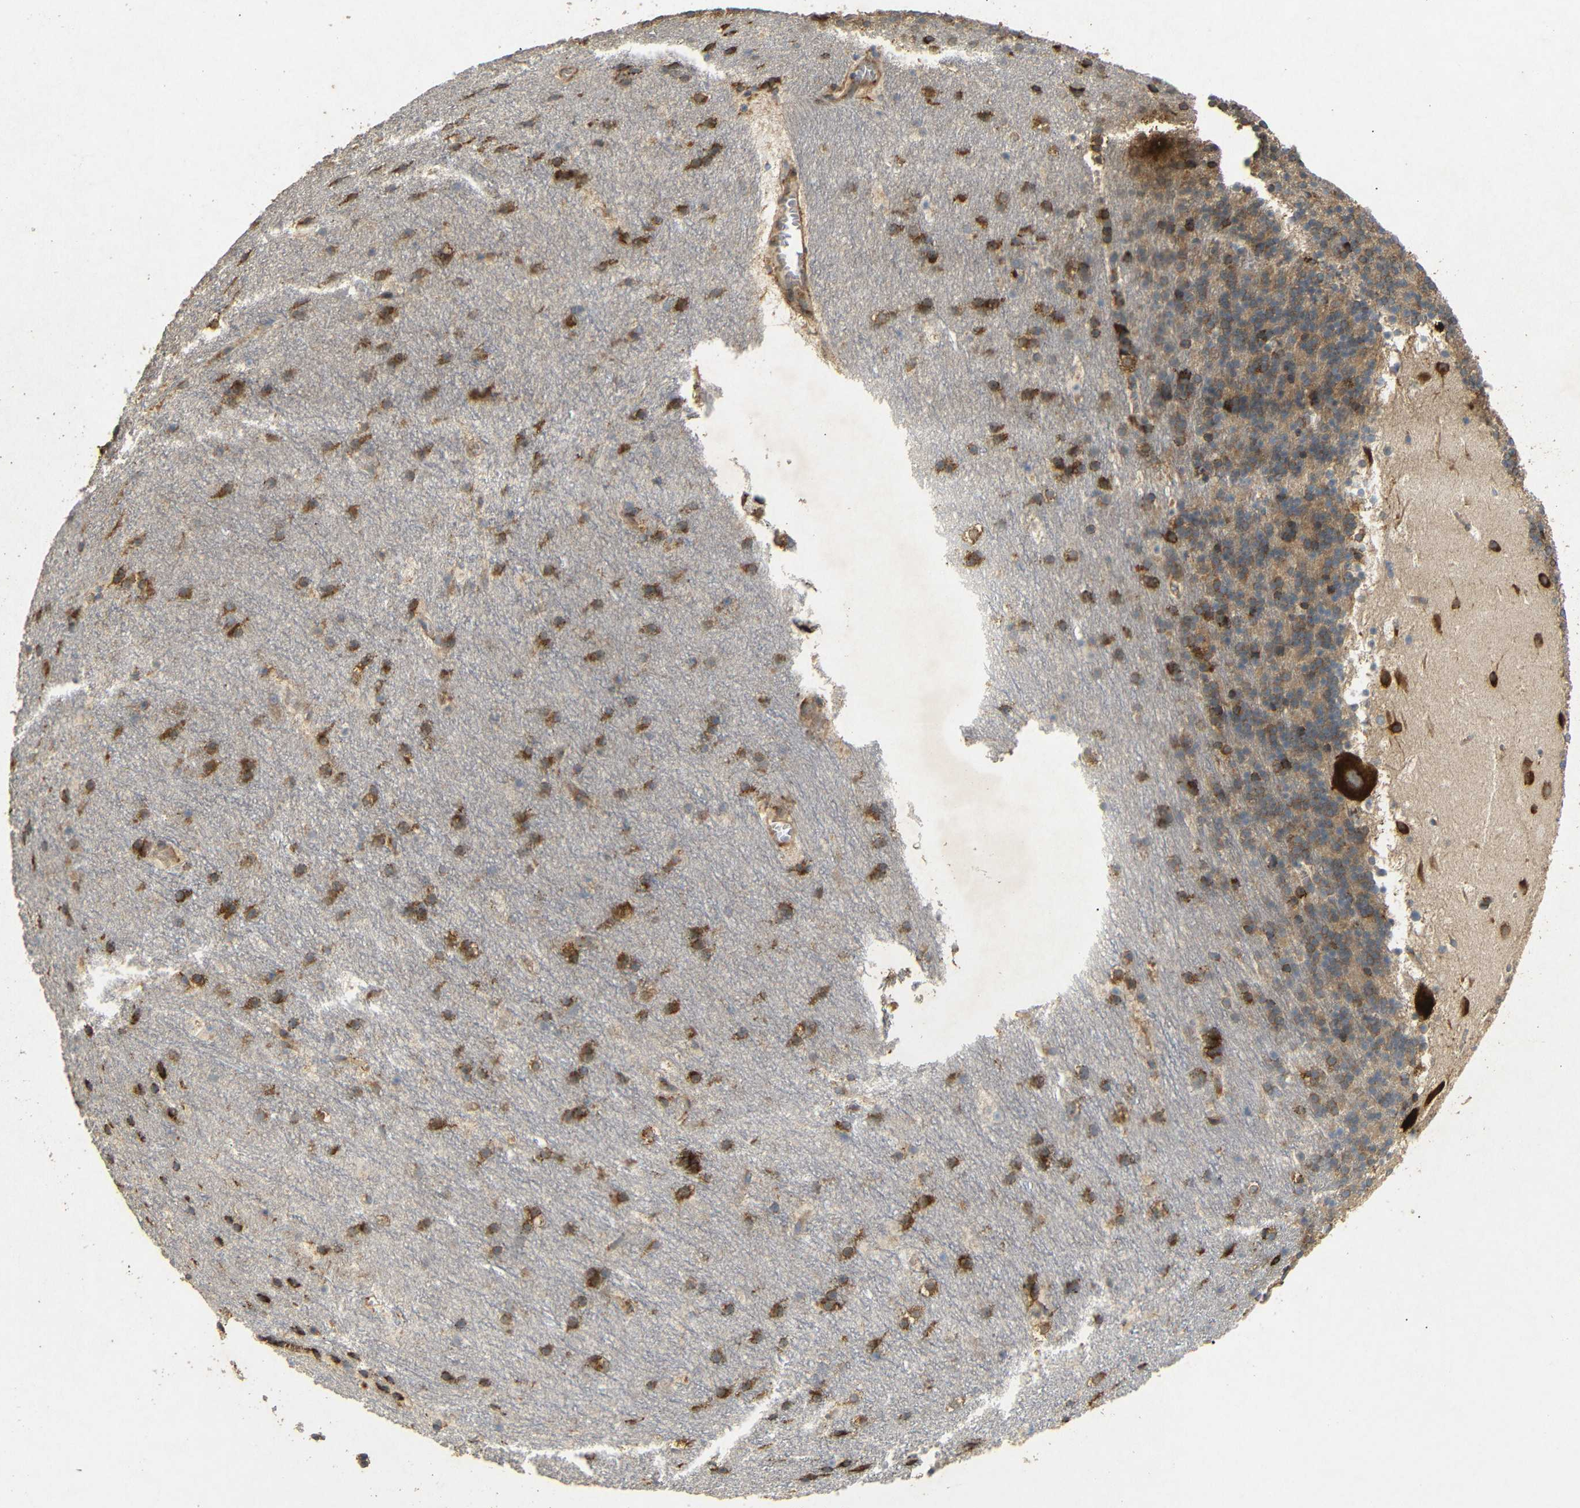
{"staining": {"intensity": "moderate", "quantity": ">75%", "location": "cytoplasmic/membranous"}, "tissue": "cerebellum", "cell_type": "Cells in granular layer", "image_type": "normal", "snomed": [{"axis": "morphology", "description": "Normal tissue, NOS"}, {"axis": "topography", "description": "Cerebellum"}], "caption": "Immunohistochemical staining of unremarkable cerebellum shows medium levels of moderate cytoplasmic/membranous positivity in approximately >75% of cells in granular layer.", "gene": "BTF3", "patient": {"sex": "male", "age": 45}}